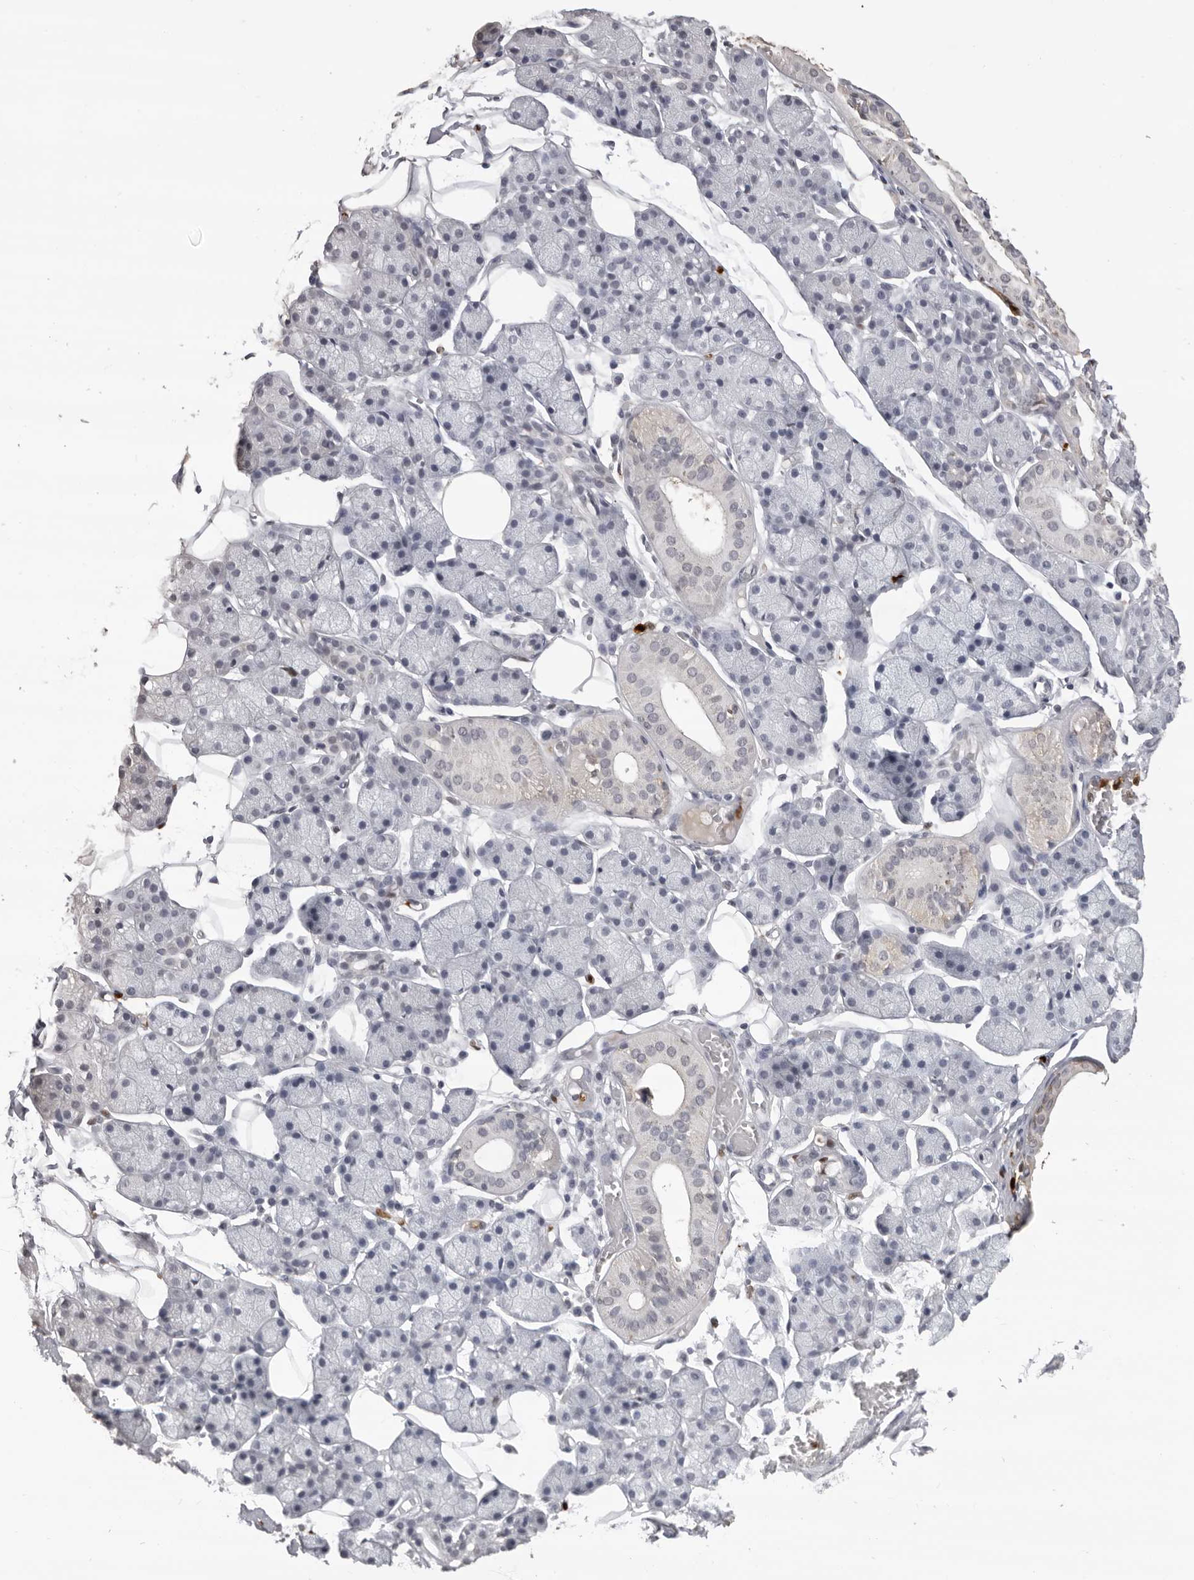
{"staining": {"intensity": "negative", "quantity": "none", "location": "none"}, "tissue": "salivary gland", "cell_type": "Glandular cells", "image_type": "normal", "snomed": [{"axis": "morphology", "description": "Normal tissue, NOS"}, {"axis": "topography", "description": "Salivary gland"}], "caption": "The image reveals no significant staining in glandular cells of salivary gland. The staining was performed using DAB to visualize the protein expression in brown, while the nuclei were stained in blue with hematoxylin (Magnification: 20x).", "gene": "IL31", "patient": {"sex": "female", "age": 33}}